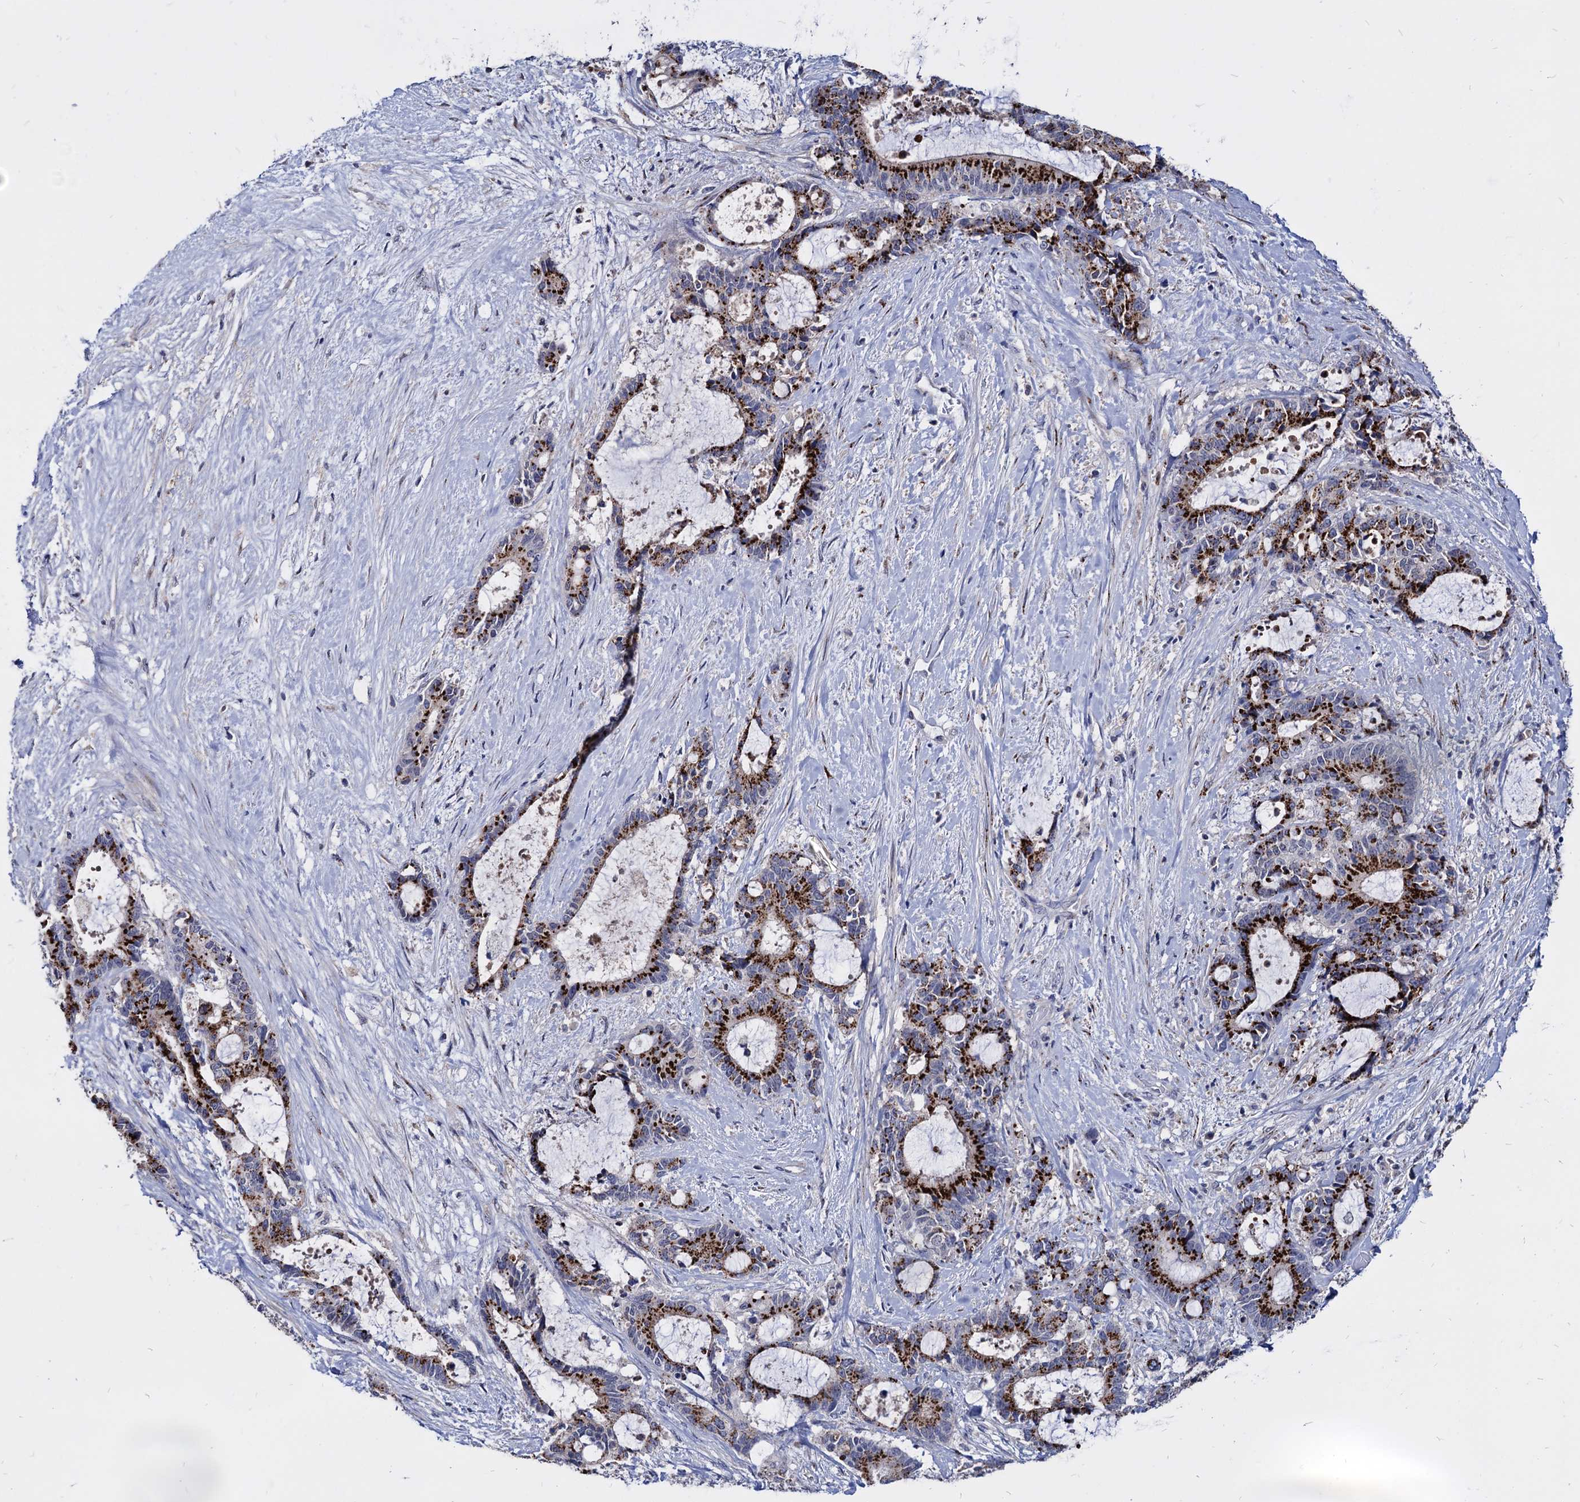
{"staining": {"intensity": "strong", "quantity": ">75%", "location": "cytoplasmic/membranous"}, "tissue": "liver cancer", "cell_type": "Tumor cells", "image_type": "cancer", "snomed": [{"axis": "morphology", "description": "Normal tissue, NOS"}, {"axis": "morphology", "description": "Cholangiocarcinoma"}, {"axis": "topography", "description": "Liver"}, {"axis": "topography", "description": "Peripheral nerve tissue"}], "caption": "Immunohistochemical staining of human cholangiocarcinoma (liver) shows high levels of strong cytoplasmic/membranous protein expression in approximately >75% of tumor cells.", "gene": "ESD", "patient": {"sex": "female", "age": 73}}